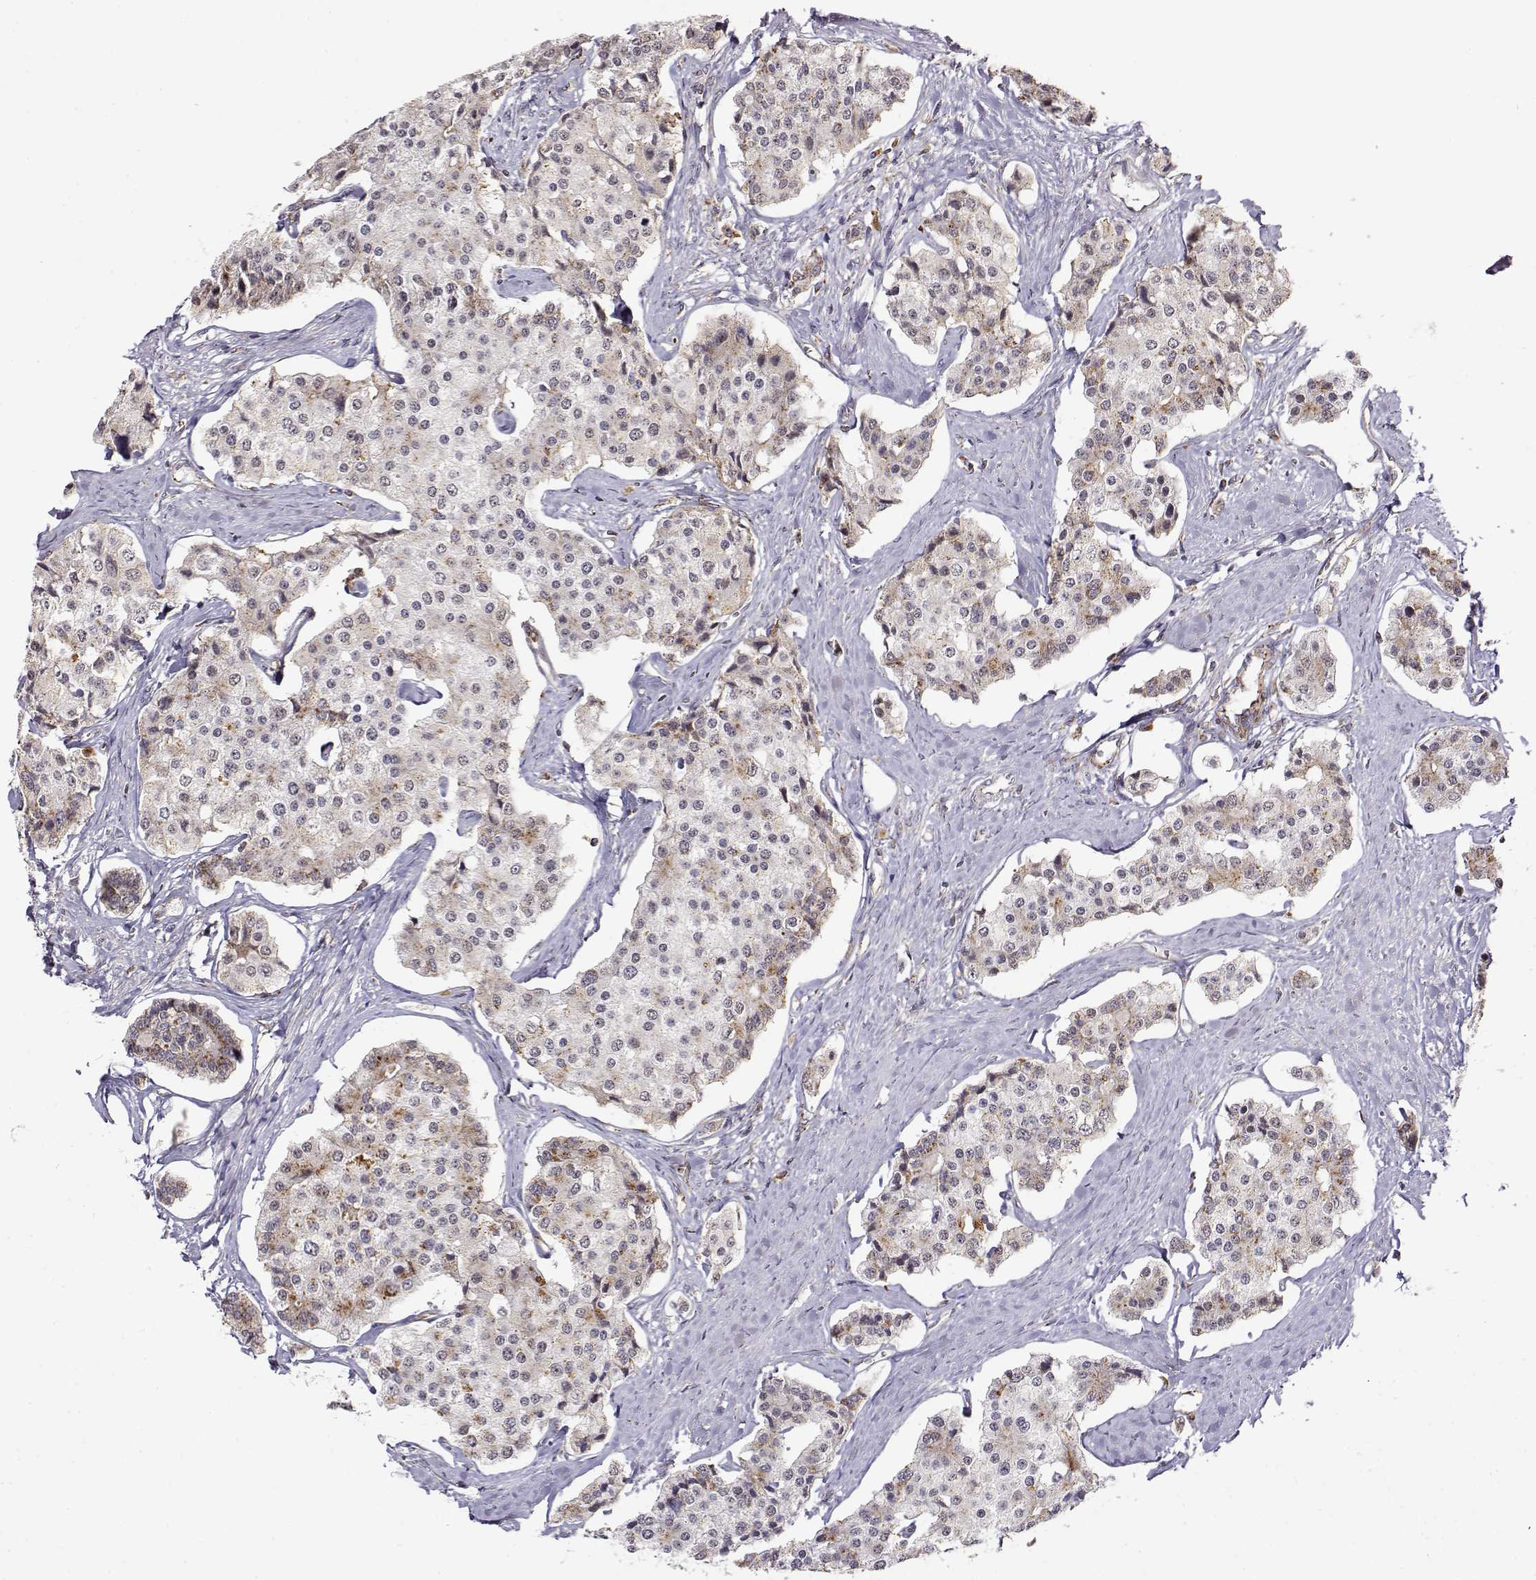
{"staining": {"intensity": "moderate", "quantity": "<25%", "location": "cytoplasmic/membranous"}, "tissue": "carcinoid", "cell_type": "Tumor cells", "image_type": "cancer", "snomed": [{"axis": "morphology", "description": "Carcinoid, malignant, NOS"}, {"axis": "topography", "description": "Small intestine"}], "caption": "A brown stain shows moderate cytoplasmic/membranous staining of a protein in human carcinoid (malignant) tumor cells.", "gene": "RNF13", "patient": {"sex": "female", "age": 65}}